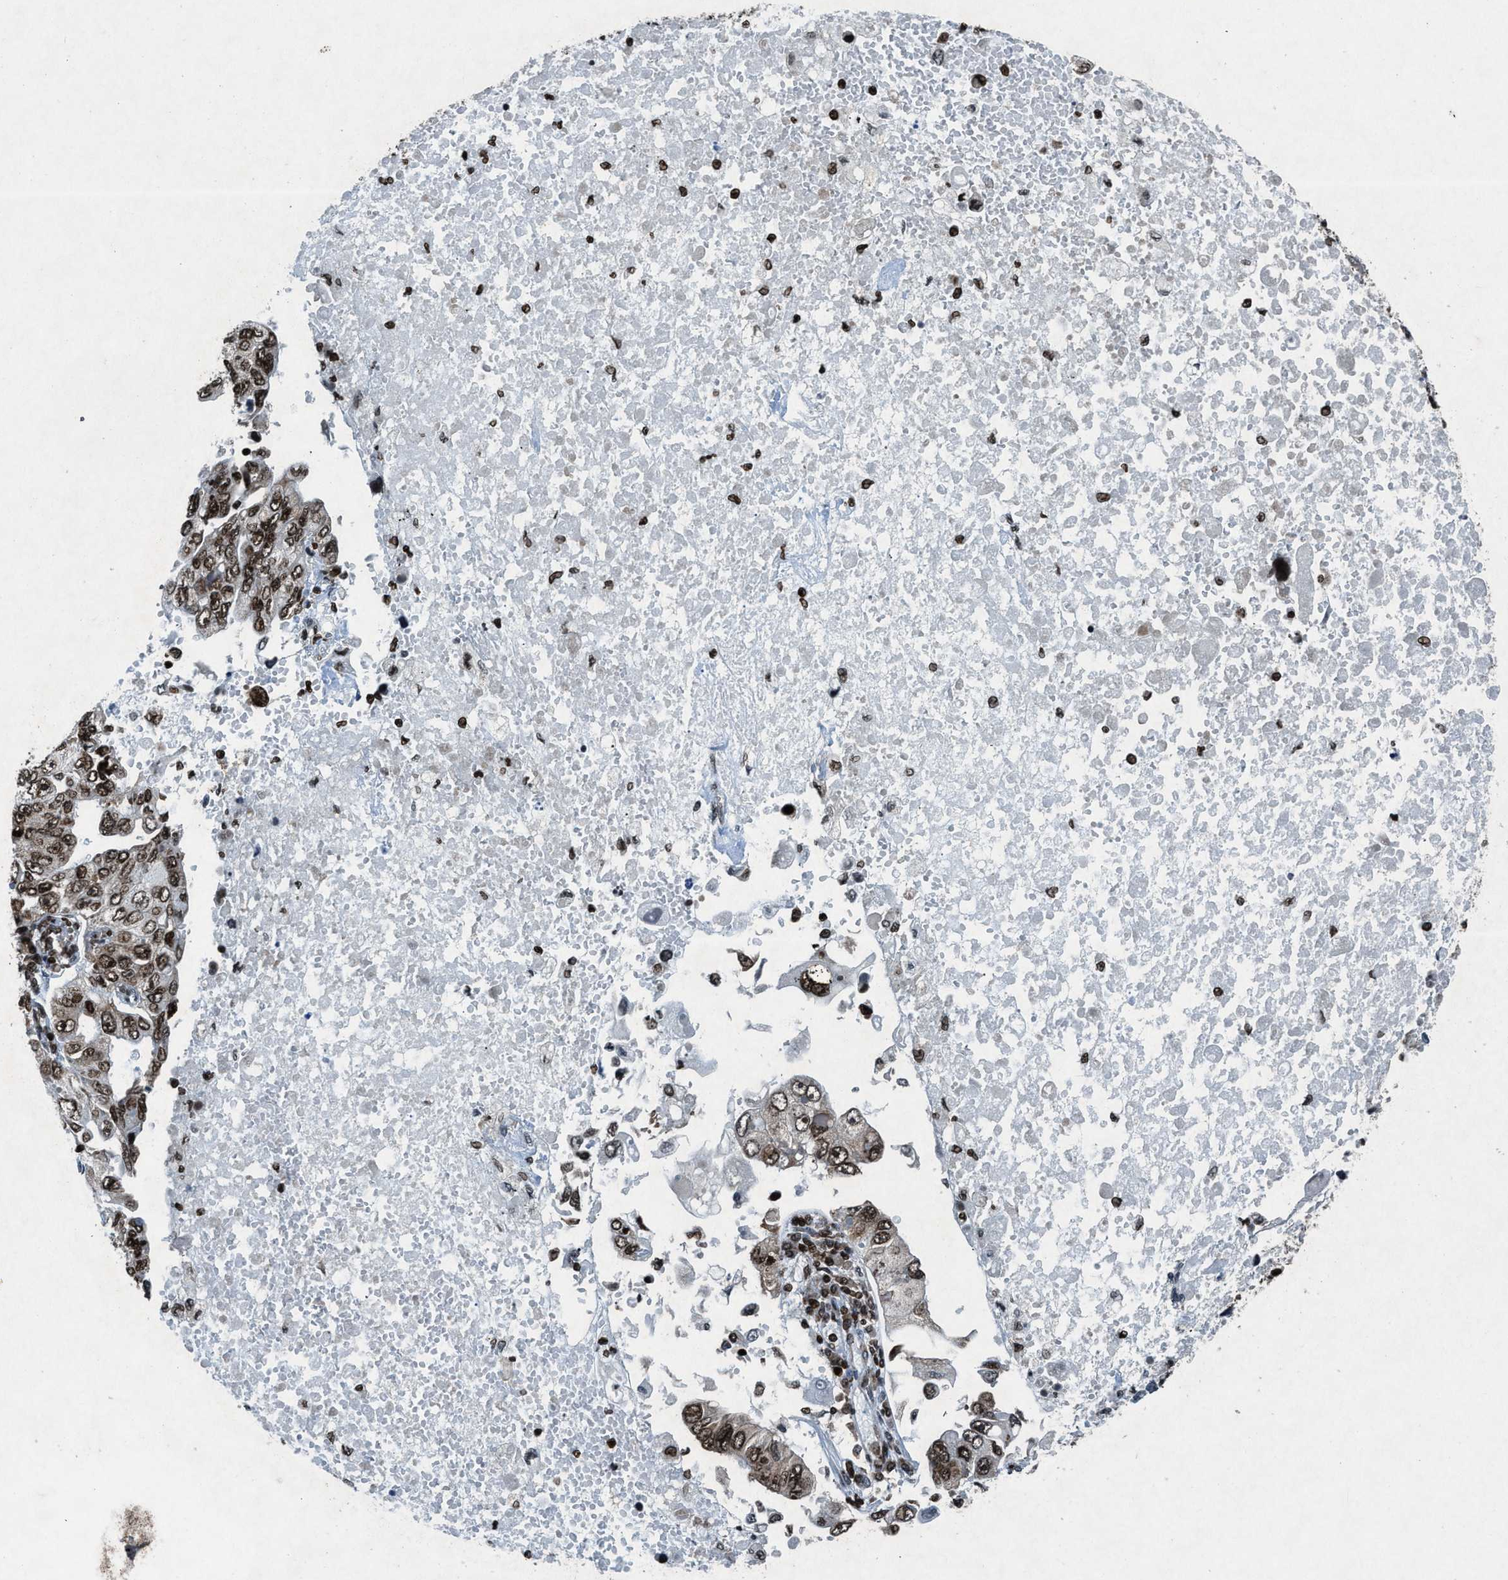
{"staining": {"intensity": "moderate", "quantity": ">75%", "location": "nuclear"}, "tissue": "lung cancer", "cell_type": "Tumor cells", "image_type": "cancer", "snomed": [{"axis": "morphology", "description": "Adenocarcinoma, NOS"}, {"axis": "topography", "description": "Lung"}], "caption": "Lung cancer (adenocarcinoma) stained with a protein marker displays moderate staining in tumor cells.", "gene": "NXF1", "patient": {"sex": "male", "age": 84}}